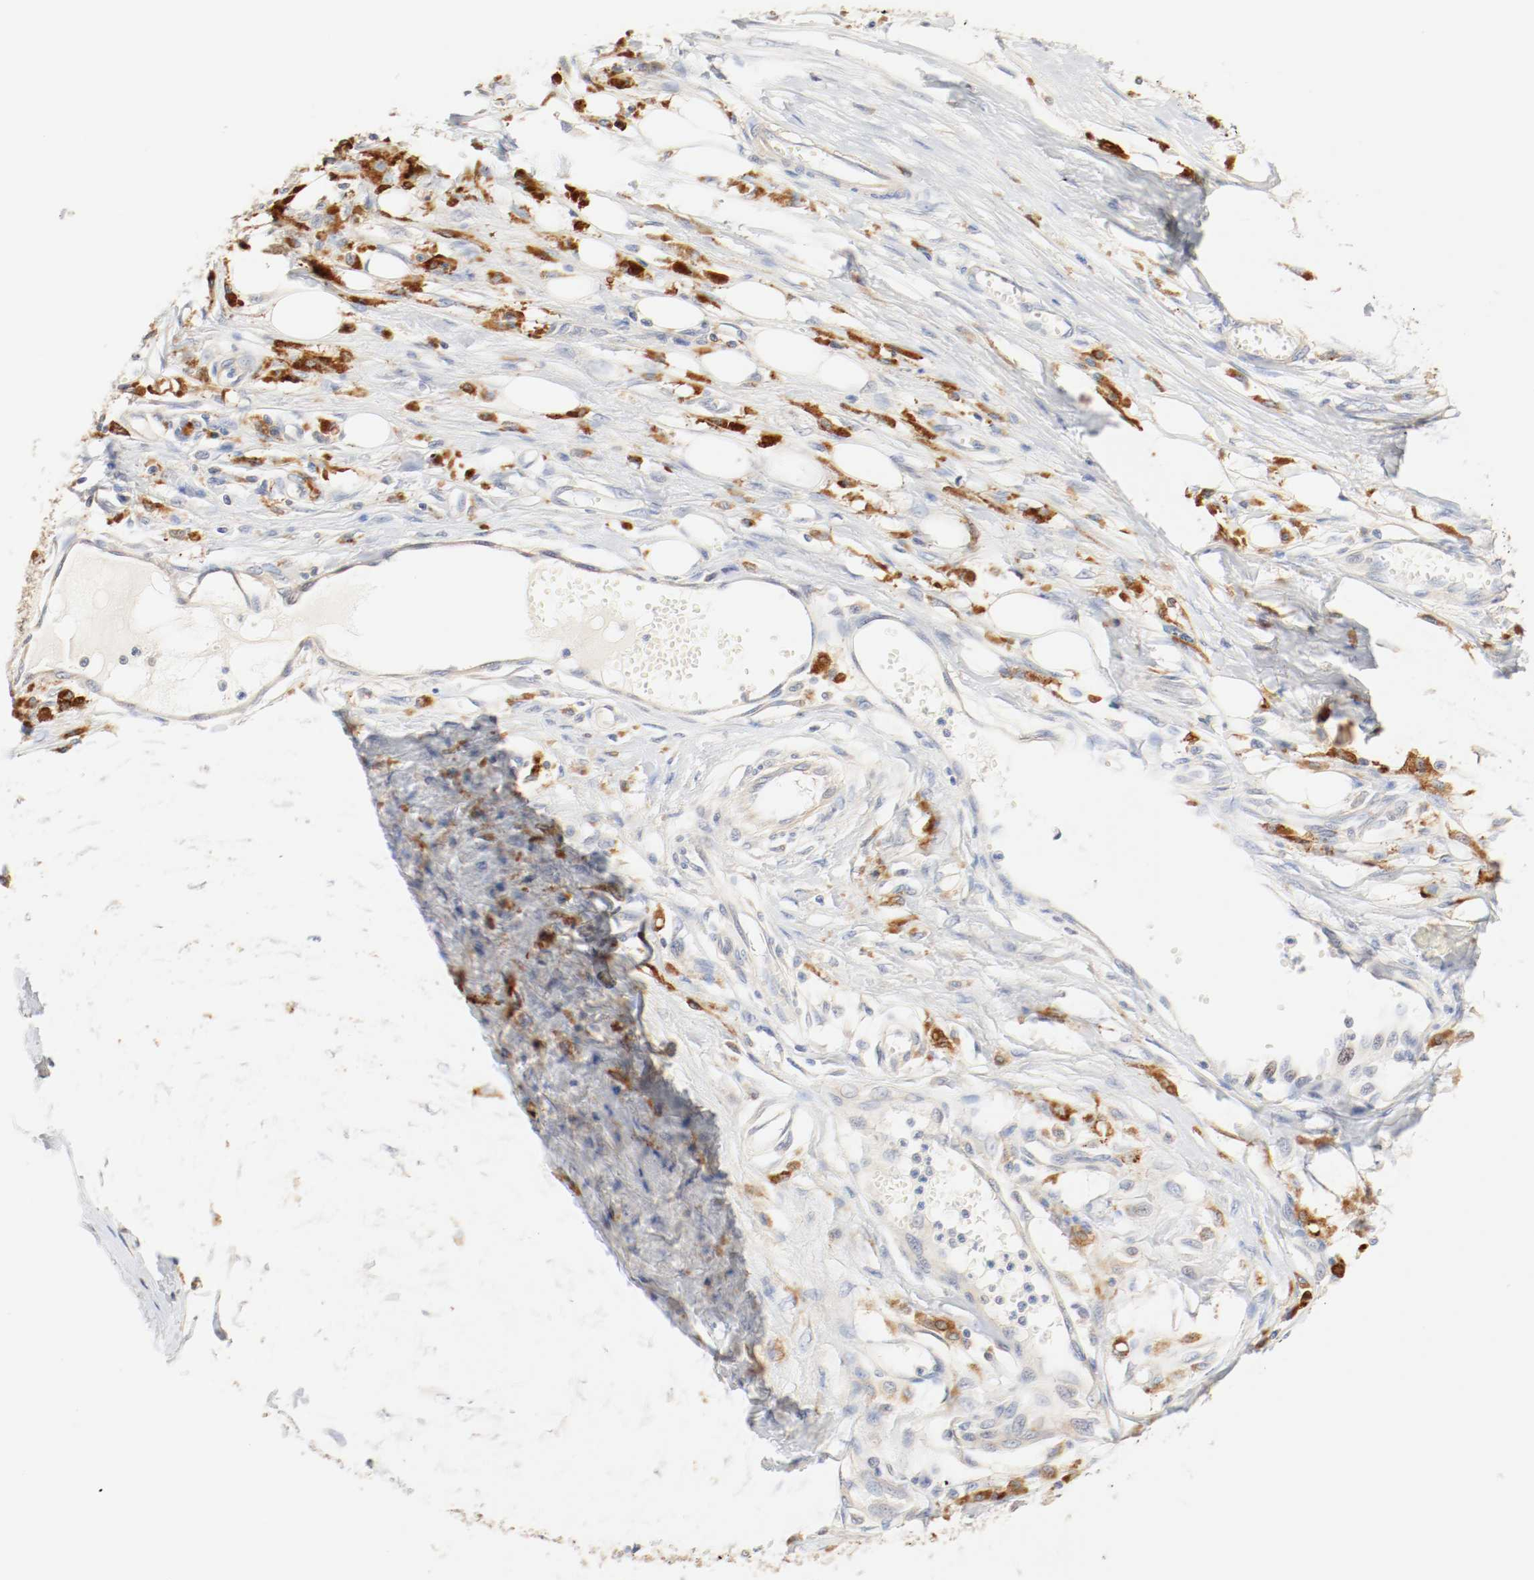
{"staining": {"intensity": "moderate", "quantity": ">75%", "location": "cytoplasmic/membranous"}, "tissue": "melanoma", "cell_type": "Tumor cells", "image_type": "cancer", "snomed": [{"axis": "morphology", "description": "Malignant melanoma, Metastatic site"}, {"axis": "topography", "description": "Lymph node"}], "caption": "A micrograph of human malignant melanoma (metastatic site) stained for a protein demonstrates moderate cytoplasmic/membranous brown staining in tumor cells.", "gene": "GIT1", "patient": {"sex": "male", "age": 59}}